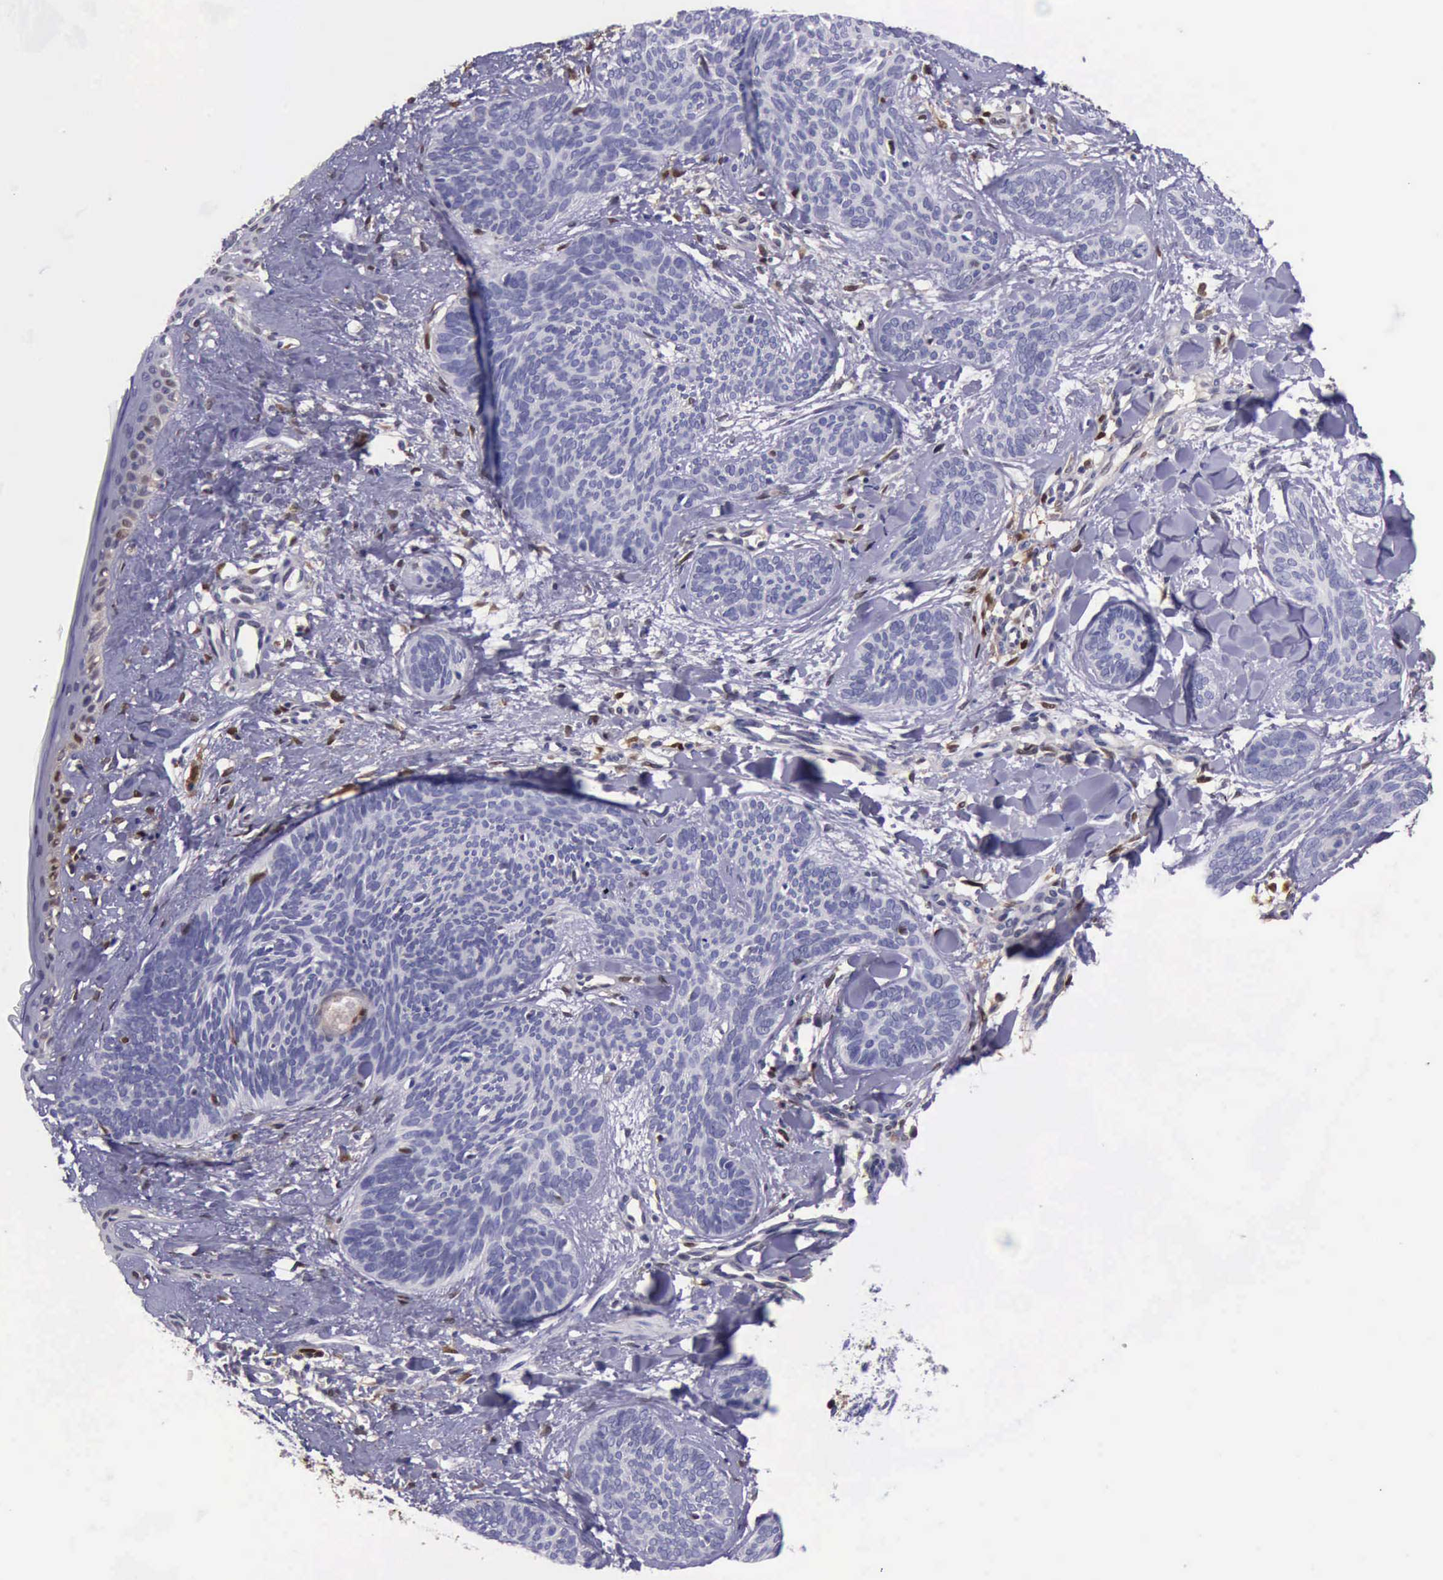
{"staining": {"intensity": "negative", "quantity": "none", "location": "none"}, "tissue": "skin cancer", "cell_type": "Tumor cells", "image_type": "cancer", "snomed": [{"axis": "morphology", "description": "Basal cell carcinoma"}, {"axis": "topography", "description": "Skin"}], "caption": "Skin basal cell carcinoma stained for a protein using immunohistochemistry shows no staining tumor cells.", "gene": "TYMP", "patient": {"sex": "female", "age": 81}}